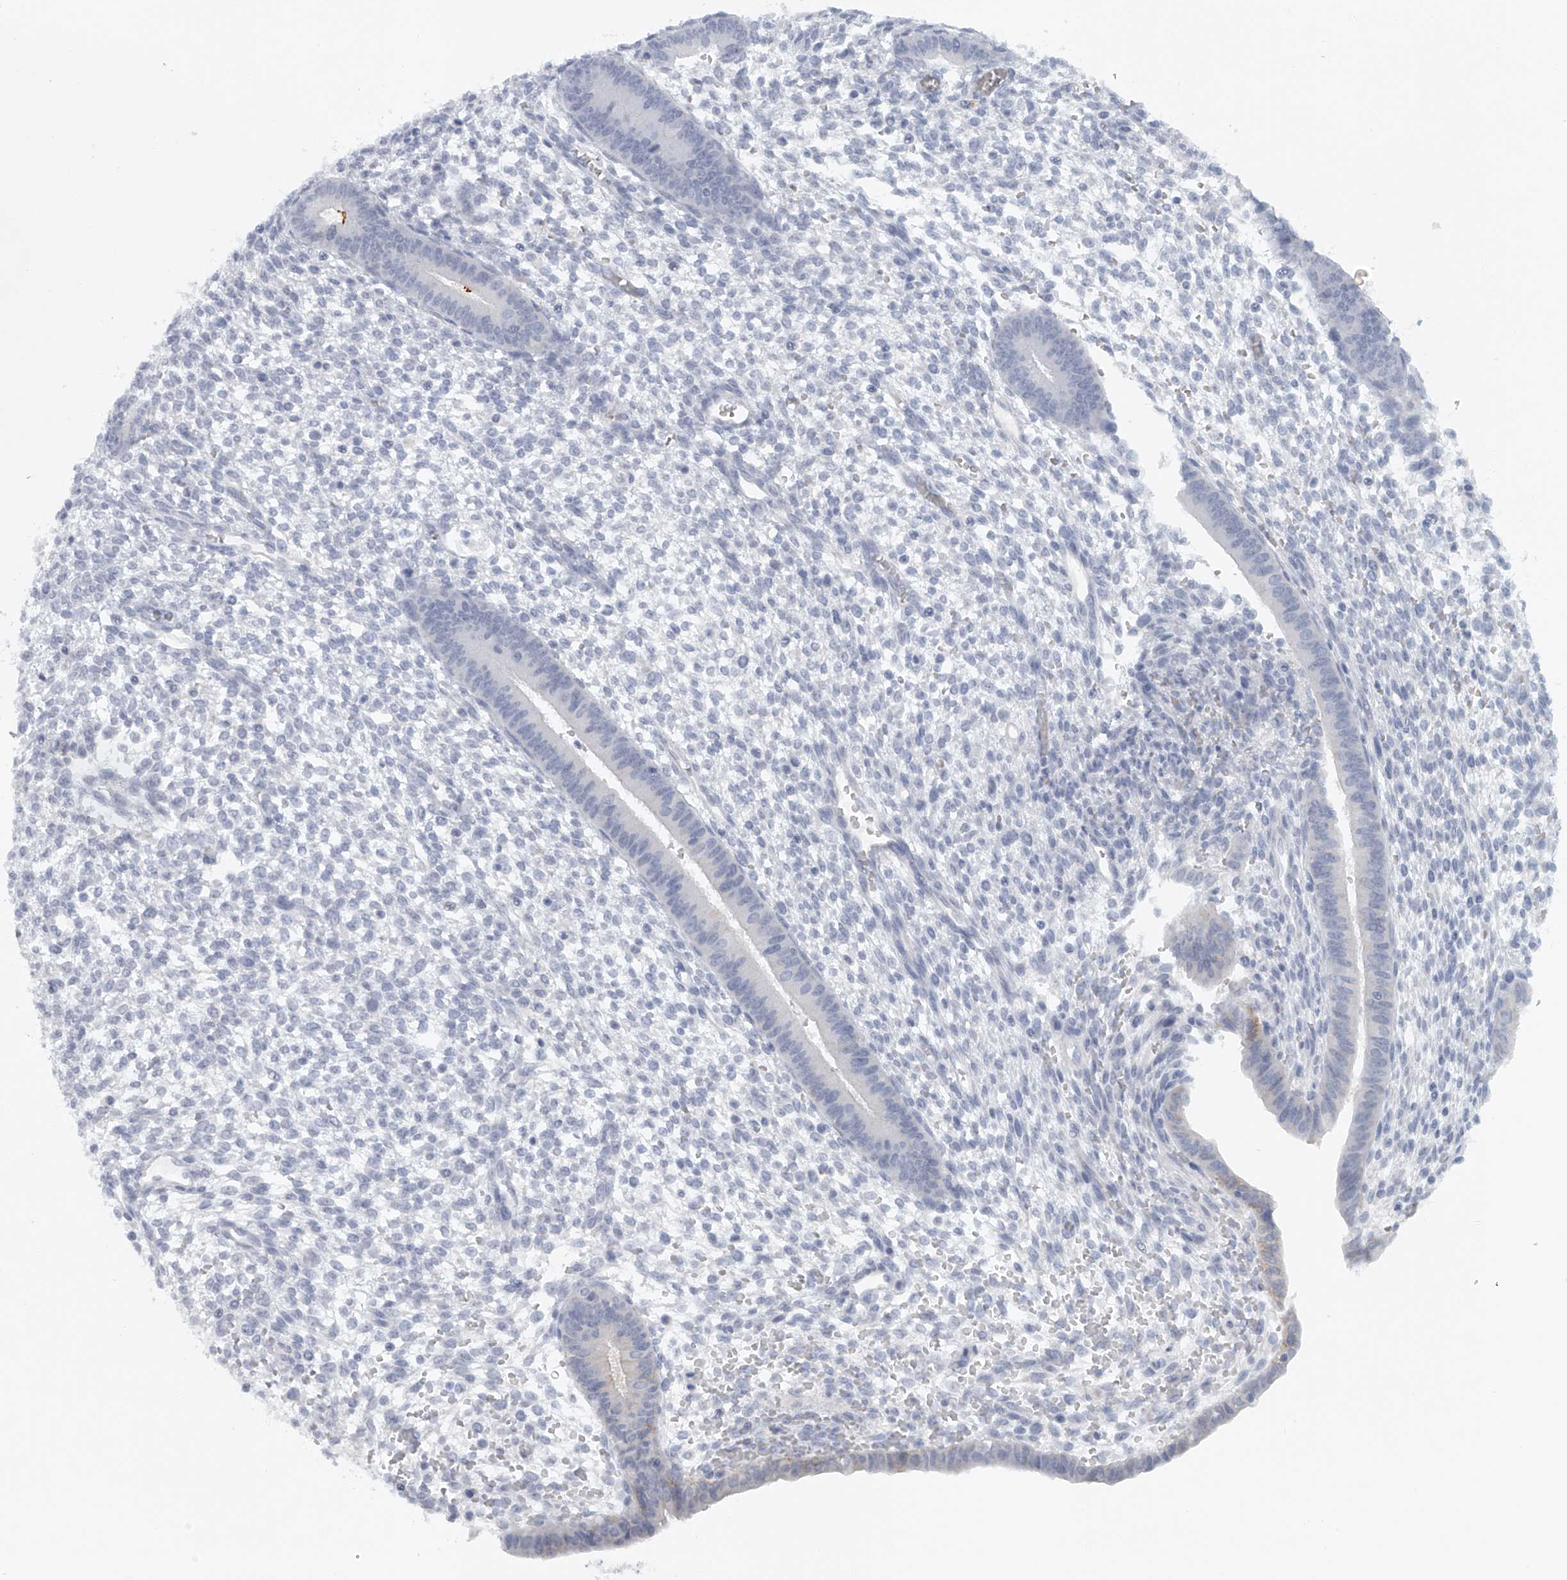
{"staining": {"intensity": "negative", "quantity": "none", "location": "none"}, "tissue": "endometrium", "cell_type": "Cells in endometrial stroma", "image_type": "normal", "snomed": [{"axis": "morphology", "description": "Normal tissue, NOS"}, {"axis": "topography", "description": "Endometrium"}], "caption": "Human endometrium stained for a protein using immunohistochemistry shows no positivity in cells in endometrial stroma.", "gene": "FAT2", "patient": {"sex": "female", "age": 46}}